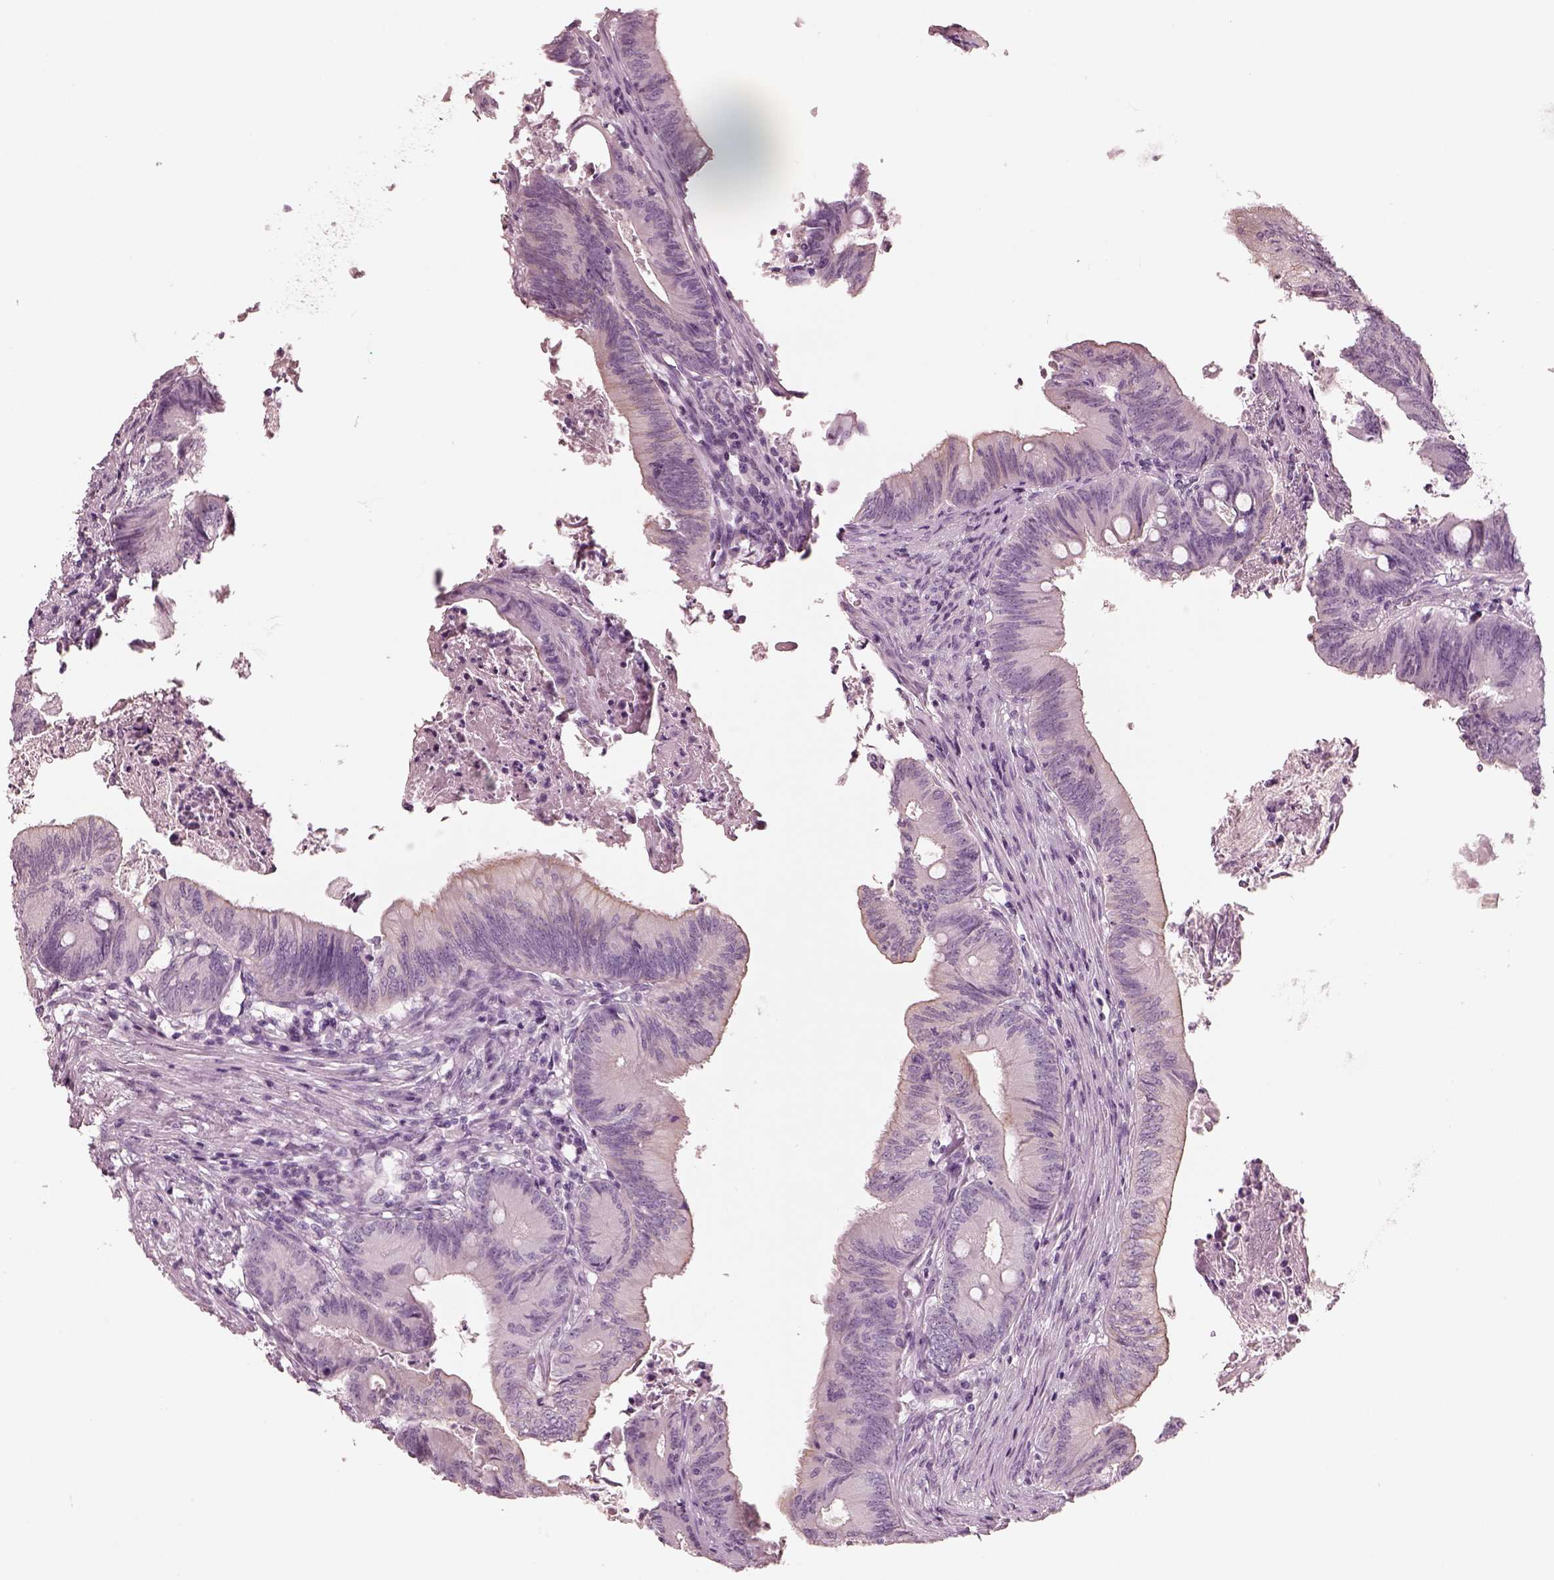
{"staining": {"intensity": "negative", "quantity": "none", "location": "none"}, "tissue": "colorectal cancer", "cell_type": "Tumor cells", "image_type": "cancer", "snomed": [{"axis": "morphology", "description": "Adenocarcinoma, NOS"}, {"axis": "topography", "description": "Colon"}], "caption": "Immunohistochemical staining of human colorectal cancer (adenocarcinoma) exhibits no significant staining in tumor cells. (Brightfield microscopy of DAB (3,3'-diaminobenzidine) immunohistochemistry (IHC) at high magnification).", "gene": "PON3", "patient": {"sex": "female", "age": 70}}